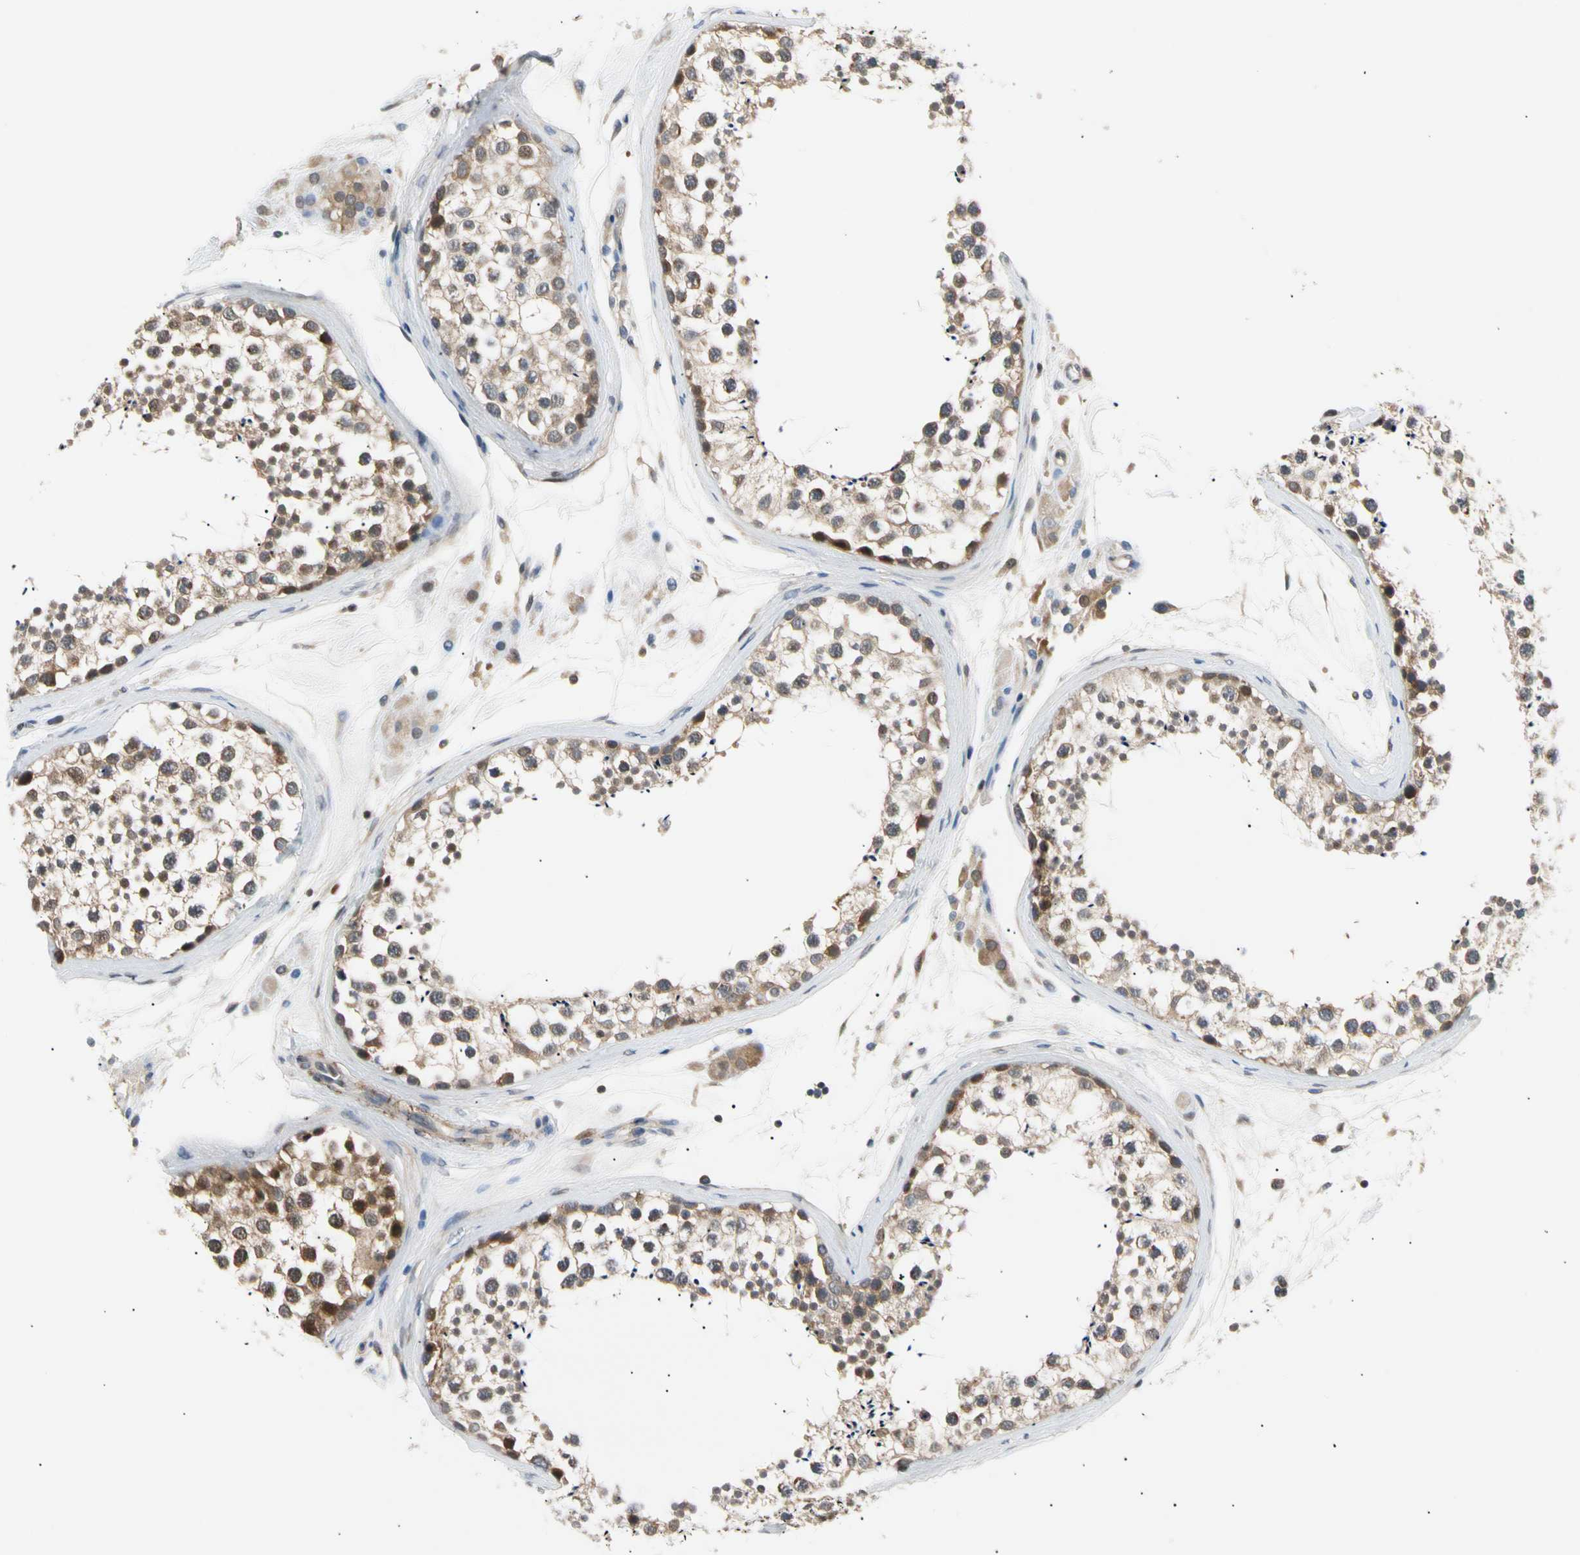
{"staining": {"intensity": "moderate", "quantity": ">75%", "location": "cytoplasmic/membranous"}, "tissue": "testis", "cell_type": "Cells in seminiferous ducts", "image_type": "normal", "snomed": [{"axis": "morphology", "description": "Normal tissue, NOS"}, {"axis": "topography", "description": "Testis"}], "caption": "Cells in seminiferous ducts show medium levels of moderate cytoplasmic/membranous staining in approximately >75% of cells in benign human testis.", "gene": "SEC23B", "patient": {"sex": "male", "age": 46}}